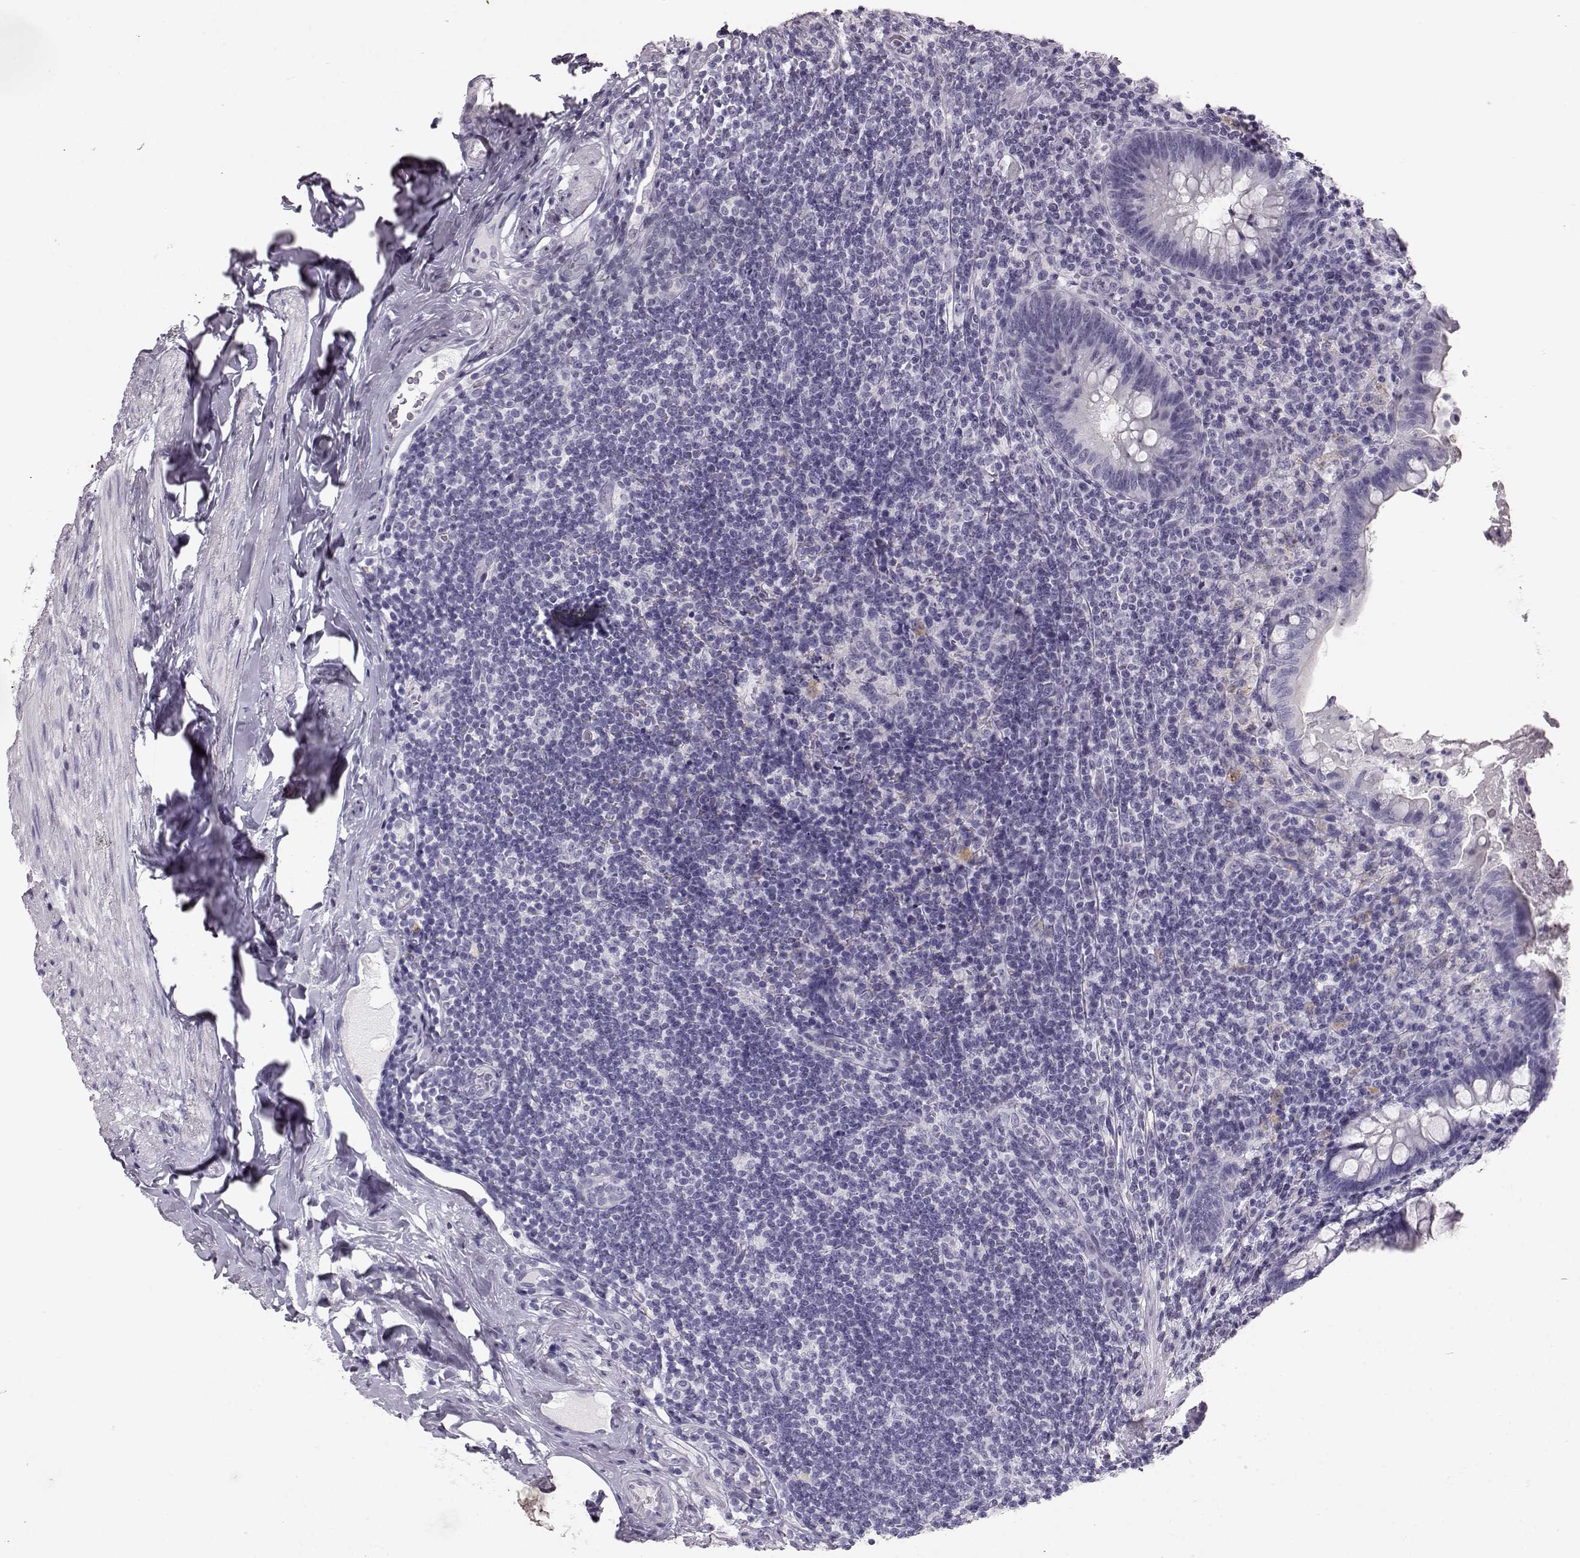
{"staining": {"intensity": "negative", "quantity": "none", "location": "none"}, "tissue": "appendix", "cell_type": "Glandular cells", "image_type": "normal", "snomed": [{"axis": "morphology", "description": "Normal tissue, NOS"}, {"axis": "topography", "description": "Appendix"}], "caption": "Image shows no protein expression in glandular cells of unremarkable appendix. (Immunohistochemistry (ihc), brightfield microscopy, high magnification).", "gene": "BFSP2", "patient": {"sex": "male", "age": 47}}